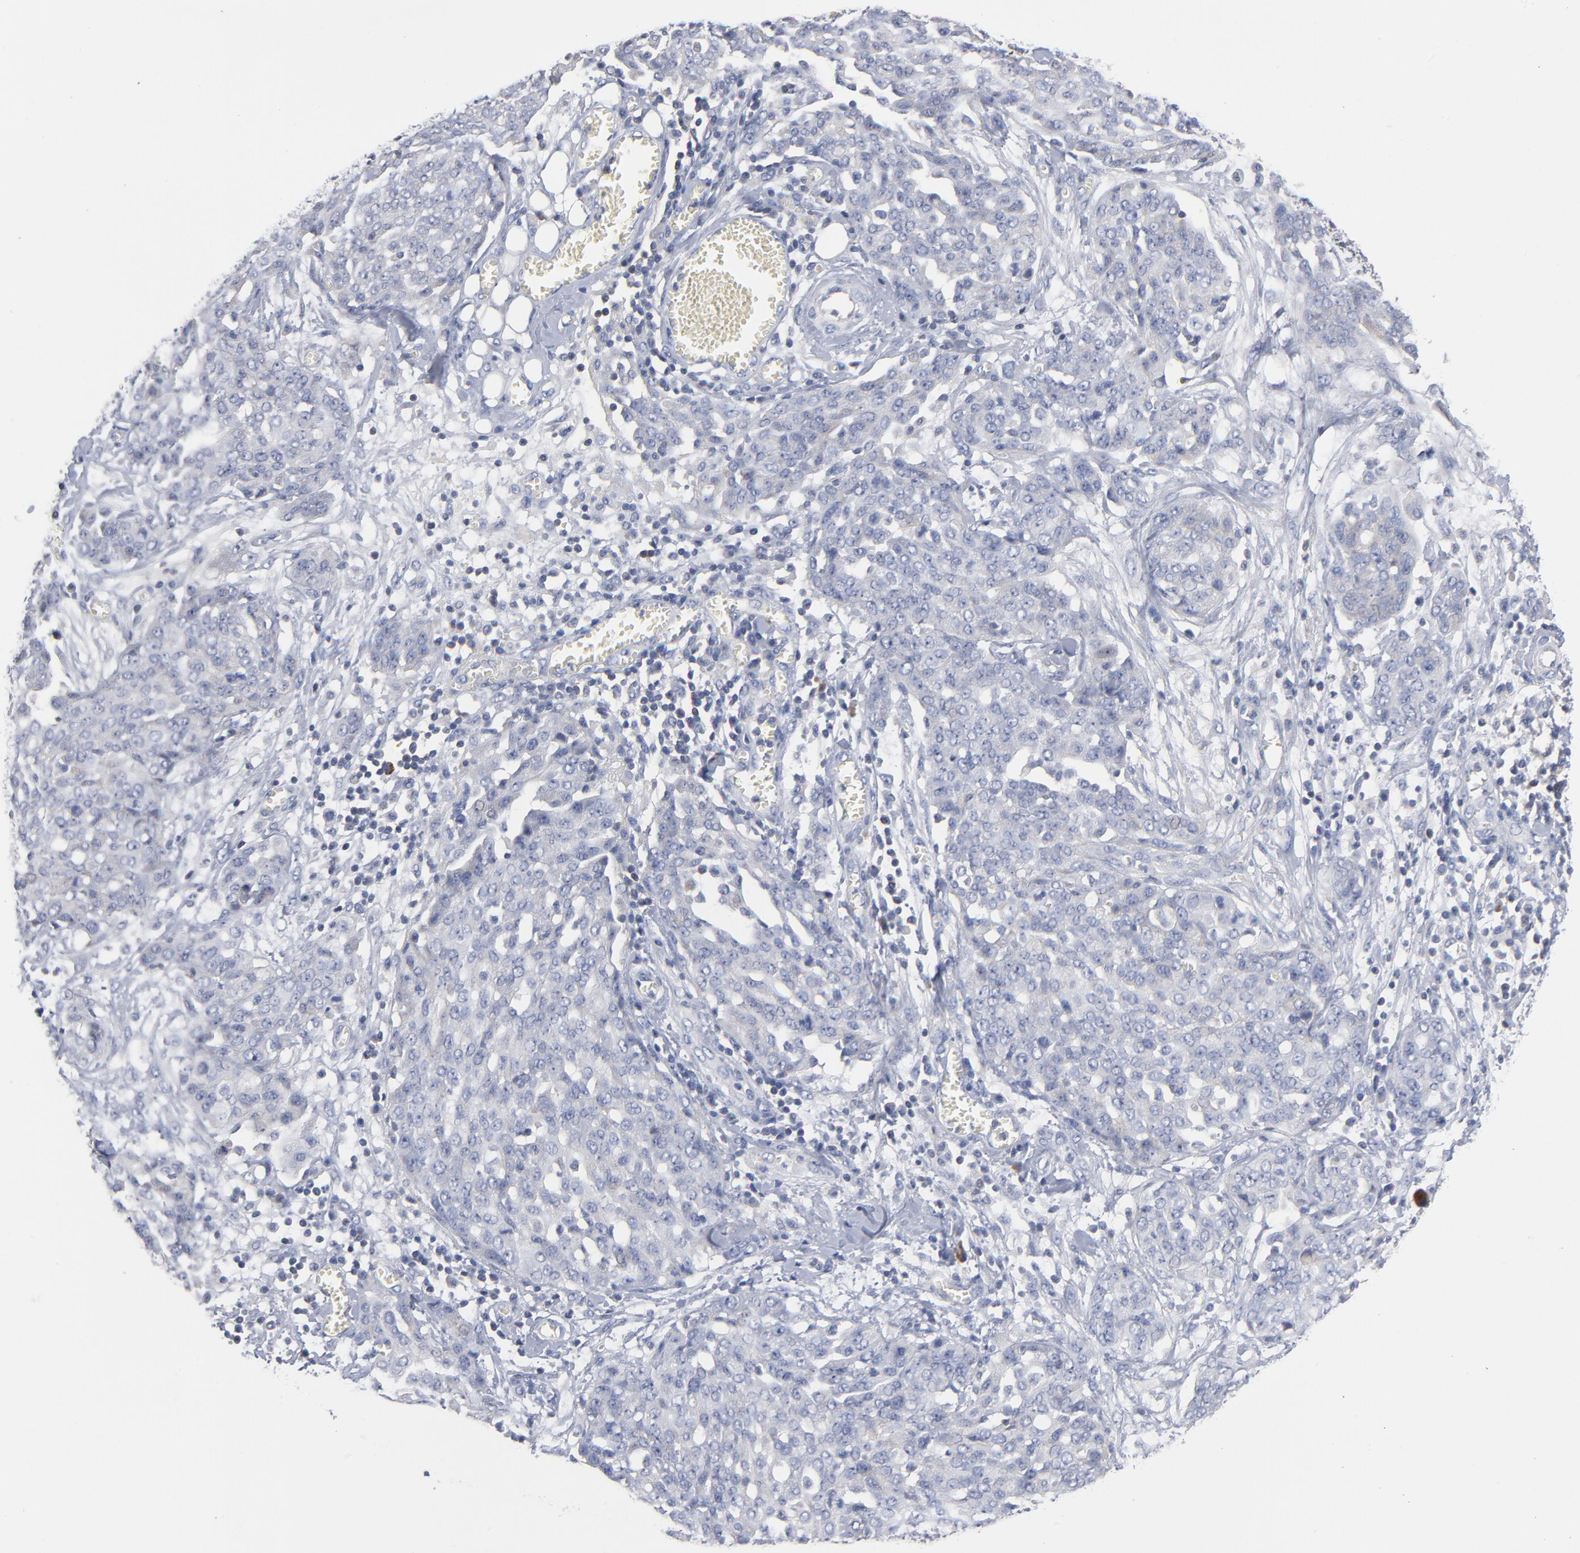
{"staining": {"intensity": "weak", "quantity": "<25%", "location": "cytoplasmic/membranous"}, "tissue": "ovarian cancer", "cell_type": "Tumor cells", "image_type": "cancer", "snomed": [{"axis": "morphology", "description": "Cystadenocarcinoma, serous, NOS"}, {"axis": "topography", "description": "Soft tissue"}, {"axis": "topography", "description": "Ovary"}], "caption": "The photomicrograph displays no staining of tumor cells in ovarian cancer (serous cystadenocarcinoma).", "gene": "PDLIM2", "patient": {"sex": "female", "age": 57}}